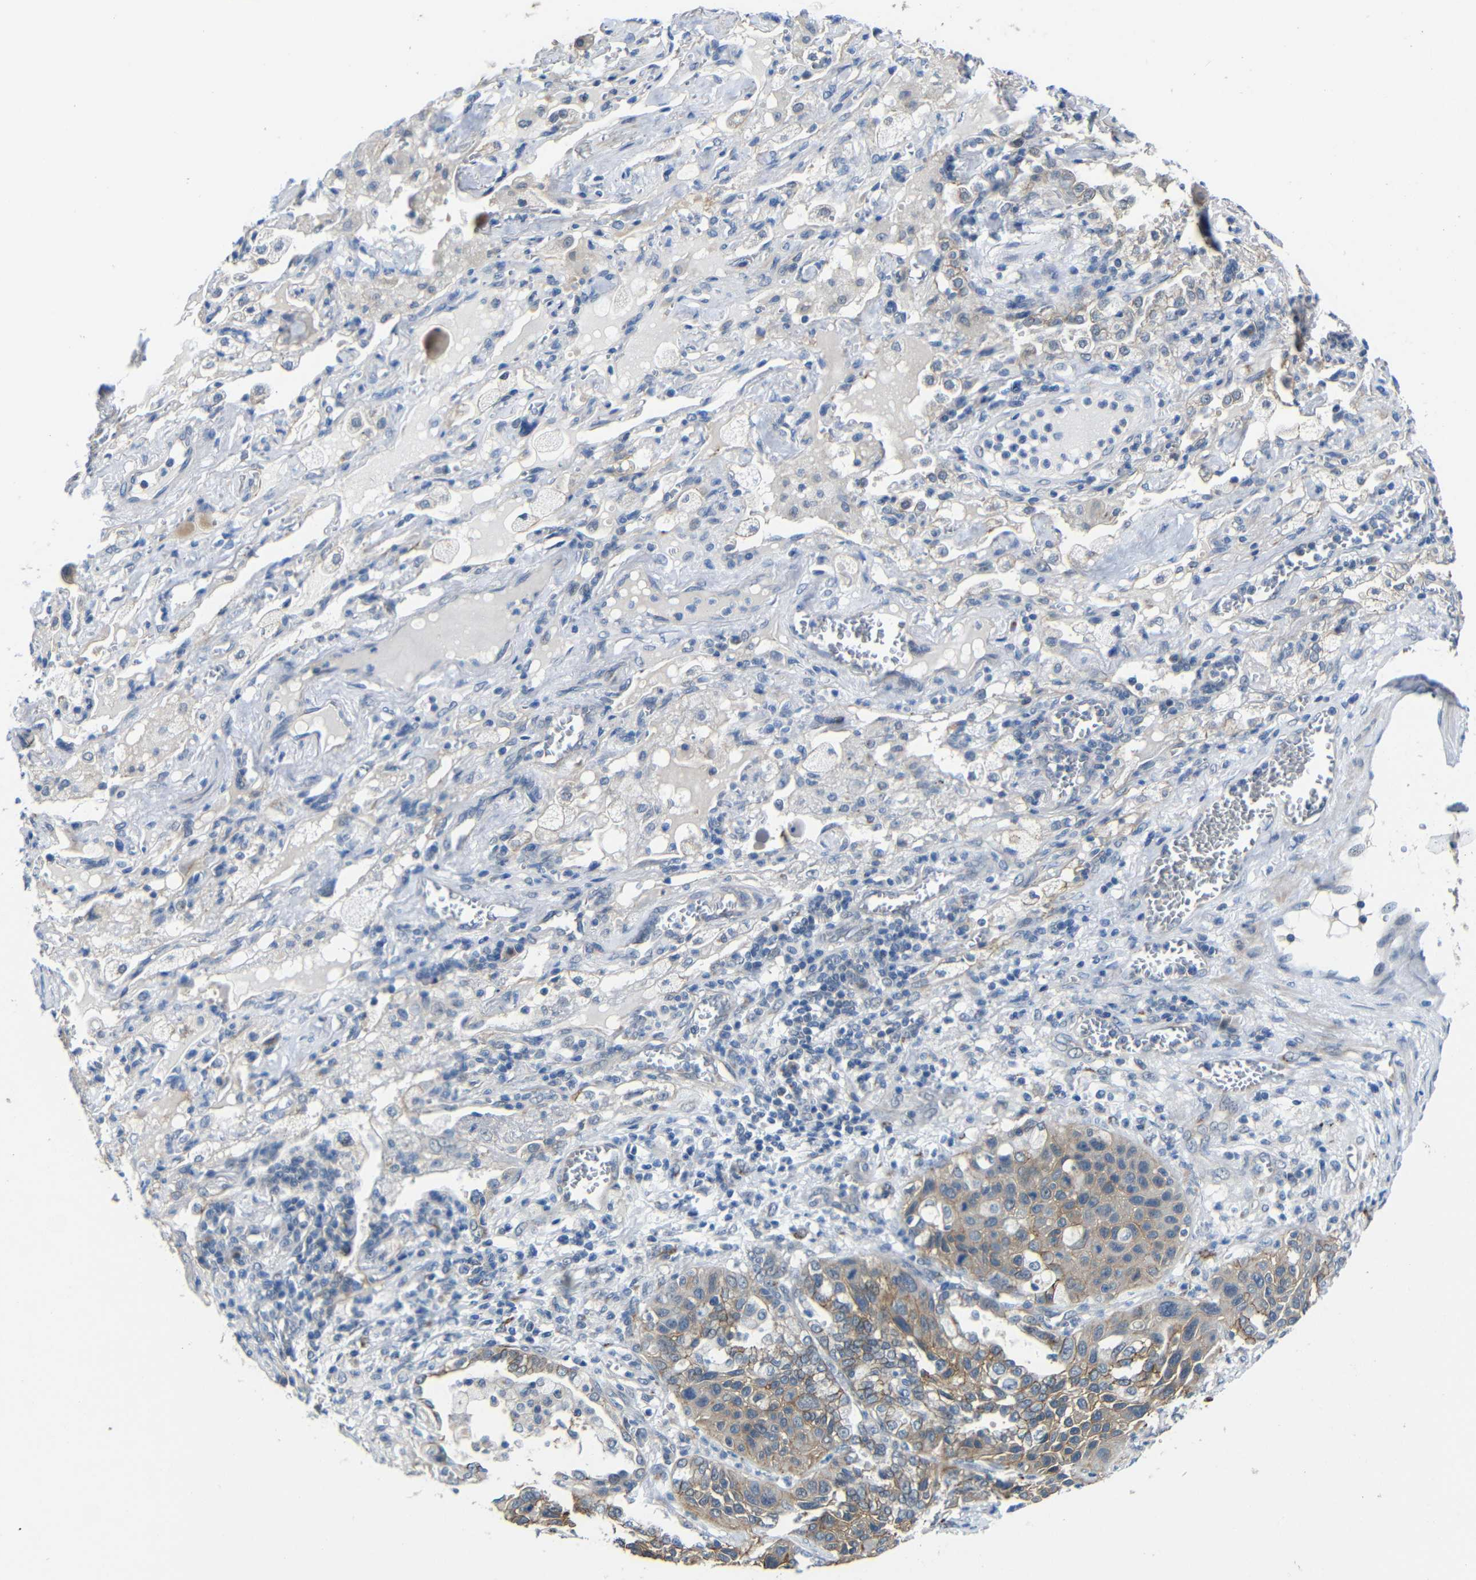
{"staining": {"intensity": "weak", "quantity": ">75%", "location": "cytoplasmic/membranous"}, "tissue": "lung cancer", "cell_type": "Tumor cells", "image_type": "cancer", "snomed": [{"axis": "morphology", "description": "Squamous cell carcinoma, NOS"}, {"axis": "topography", "description": "Lung"}], "caption": "Immunohistochemical staining of human lung cancer shows low levels of weak cytoplasmic/membranous staining in approximately >75% of tumor cells.", "gene": "ZNF90", "patient": {"sex": "female", "age": 76}}